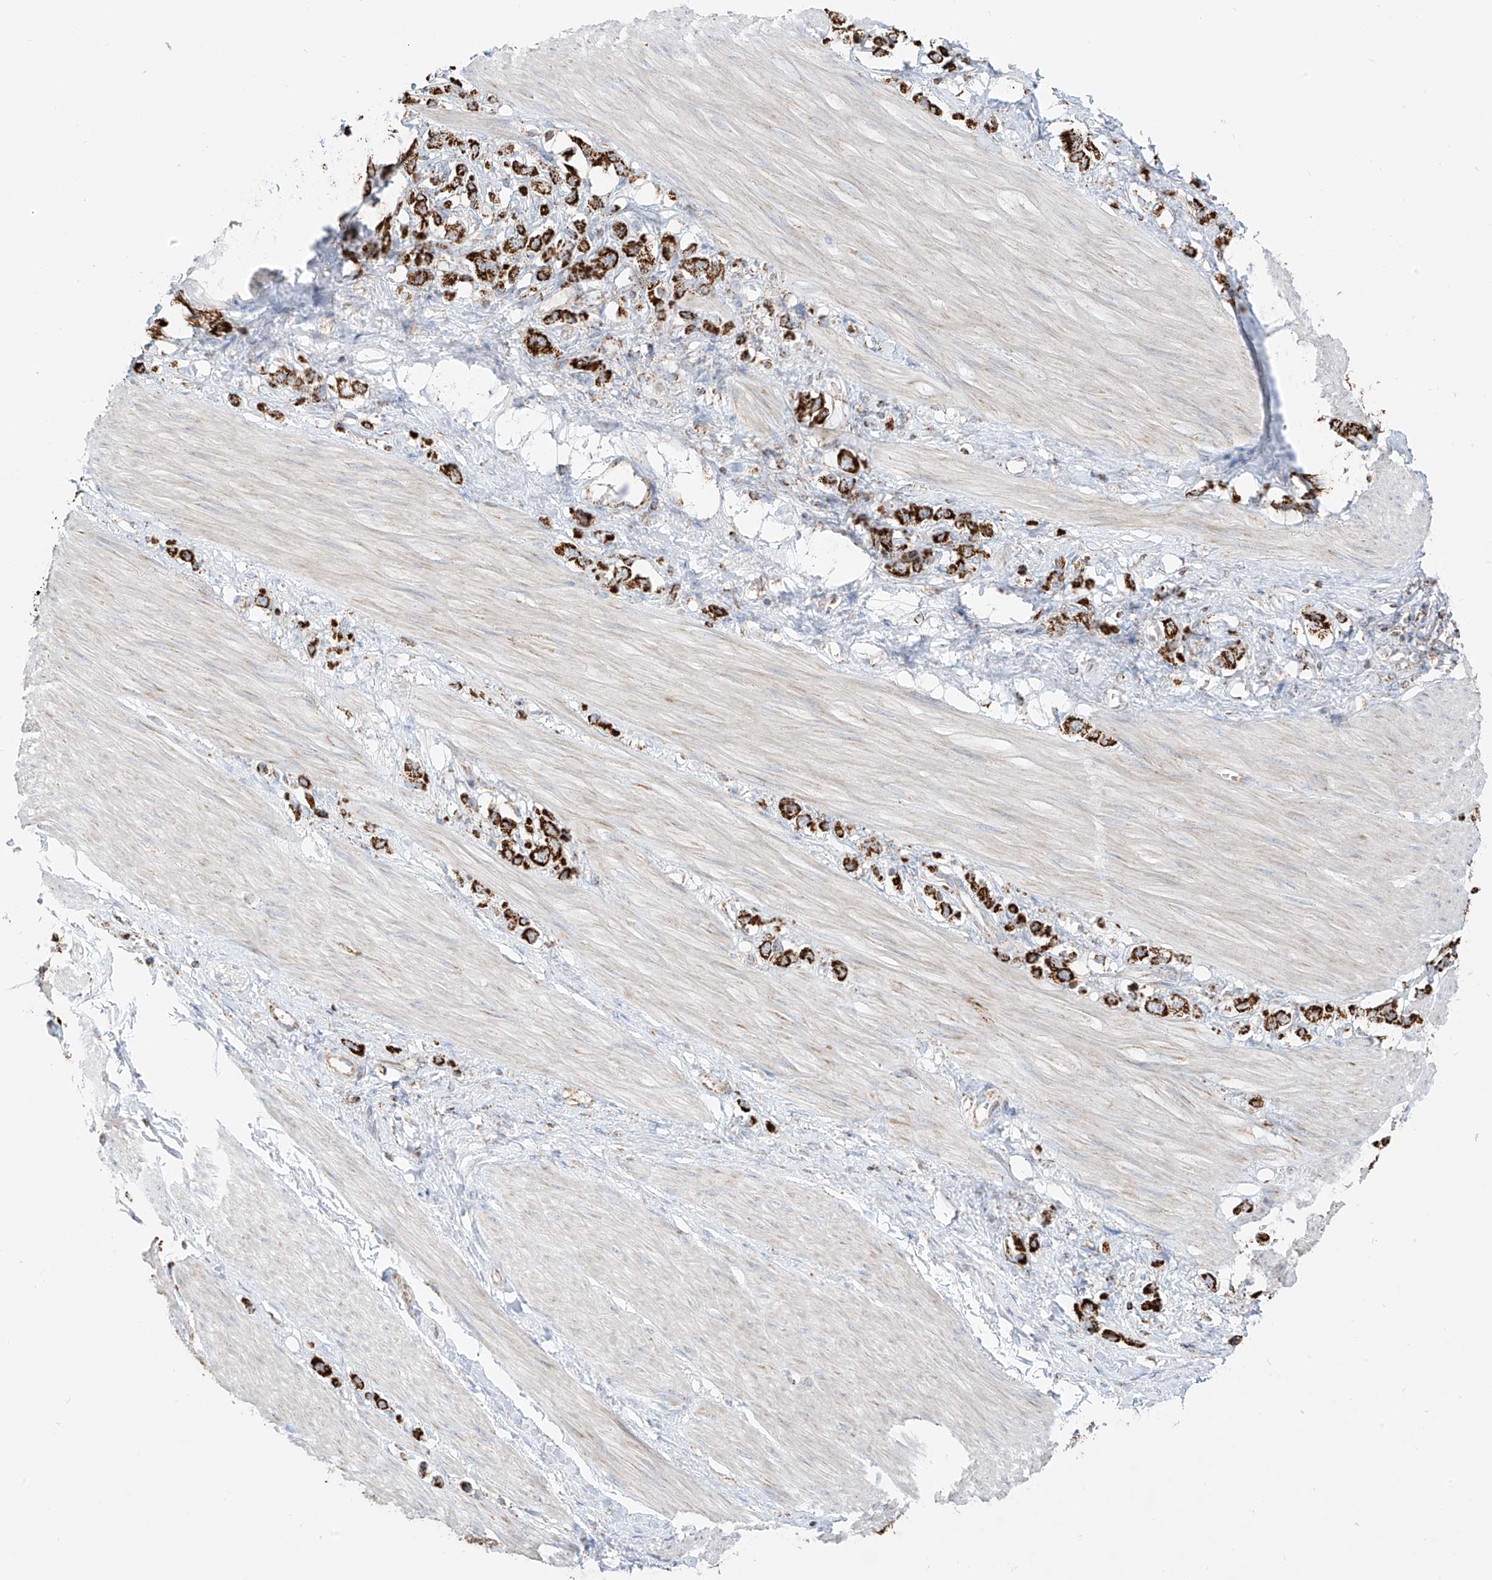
{"staining": {"intensity": "strong", "quantity": ">75%", "location": "cytoplasmic/membranous"}, "tissue": "stomach cancer", "cell_type": "Tumor cells", "image_type": "cancer", "snomed": [{"axis": "morphology", "description": "Adenocarcinoma, NOS"}, {"axis": "topography", "description": "Stomach"}], "caption": "This is an image of IHC staining of stomach cancer, which shows strong expression in the cytoplasmic/membranous of tumor cells.", "gene": "ETHE1", "patient": {"sex": "female", "age": 65}}